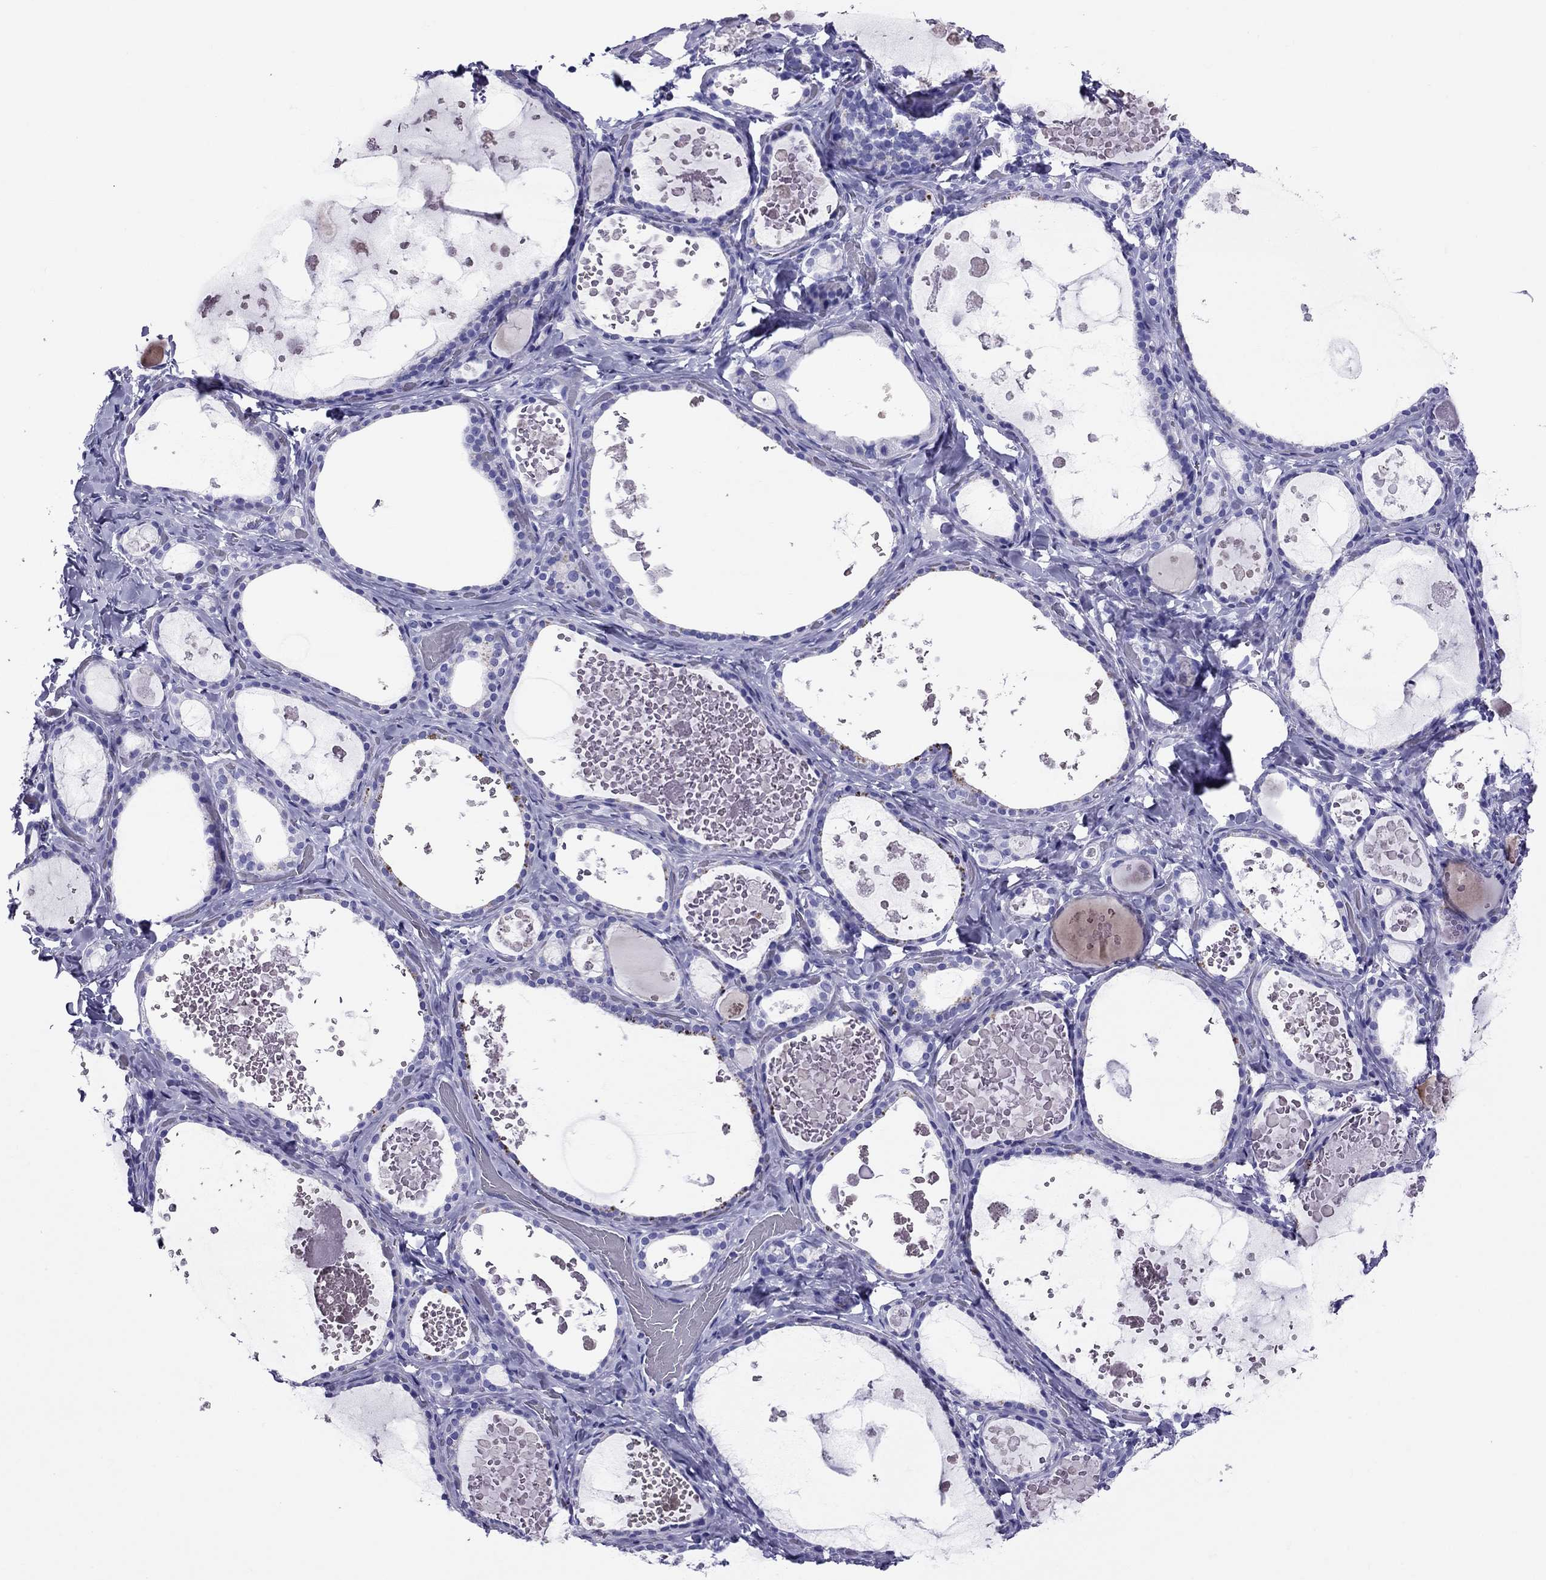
{"staining": {"intensity": "negative", "quantity": "none", "location": "none"}, "tissue": "thyroid gland", "cell_type": "Glandular cells", "image_type": "normal", "snomed": [{"axis": "morphology", "description": "Normal tissue, NOS"}, {"axis": "topography", "description": "Thyroid gland"}], "caption": "DAB (3,3'-diaminobenzidine) immunohistochemical staining of normal thyroid gland shows no significant staining in glandular cells.", "gene": "AVPR1B", "patient": {"sex": "female", "age": 56}}